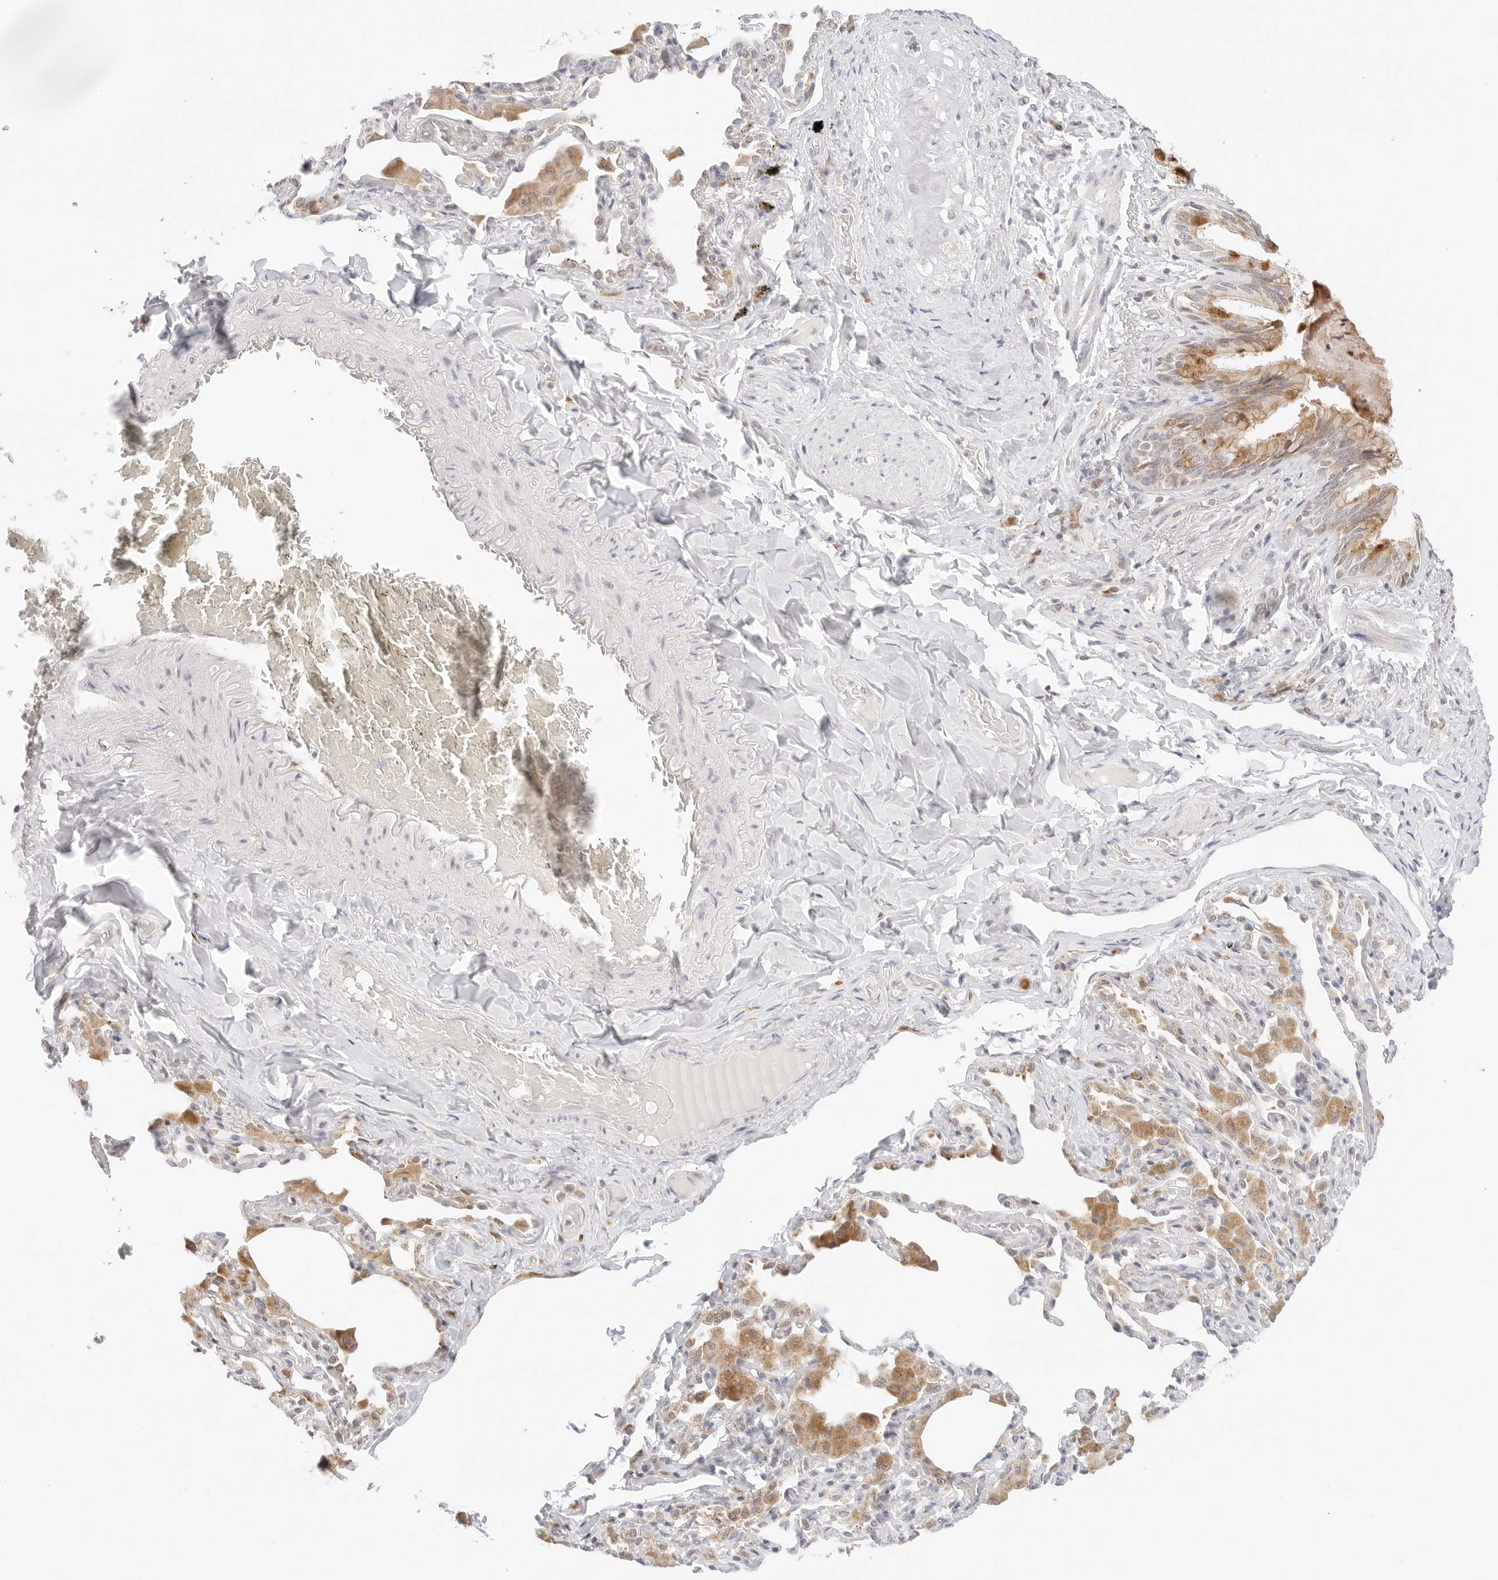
{"staining": {"intensity": "moderate", "quantity": ">75%", "location": "cytoplasmic/membranous"}, "tissue": "bronchus", "cell_type": "Respiratory epithelial cells", "image_type": "normal", "snomed": [{"axis": "morphology", "description": "Normal tissue, NOS"}, {"axis": "morphology", "description": "Inflammation, NOS"}, {"axis": "topography", "description": "Bronchus"}, {"axis": "topography", "description": "Lung"}], "caption": "Protein staining of normal bronchus reveals moderate cytoplasmic/membranous staining in about >75% of respiratory epithelial cells. The staining was performed using DAB to visualize the protein expression in brown, while the nuclei were stained in blue with hematoxylin (Magnification: 20x).", "gene": "ERO1B", "patient": {"sex": "female", "age": 46}}